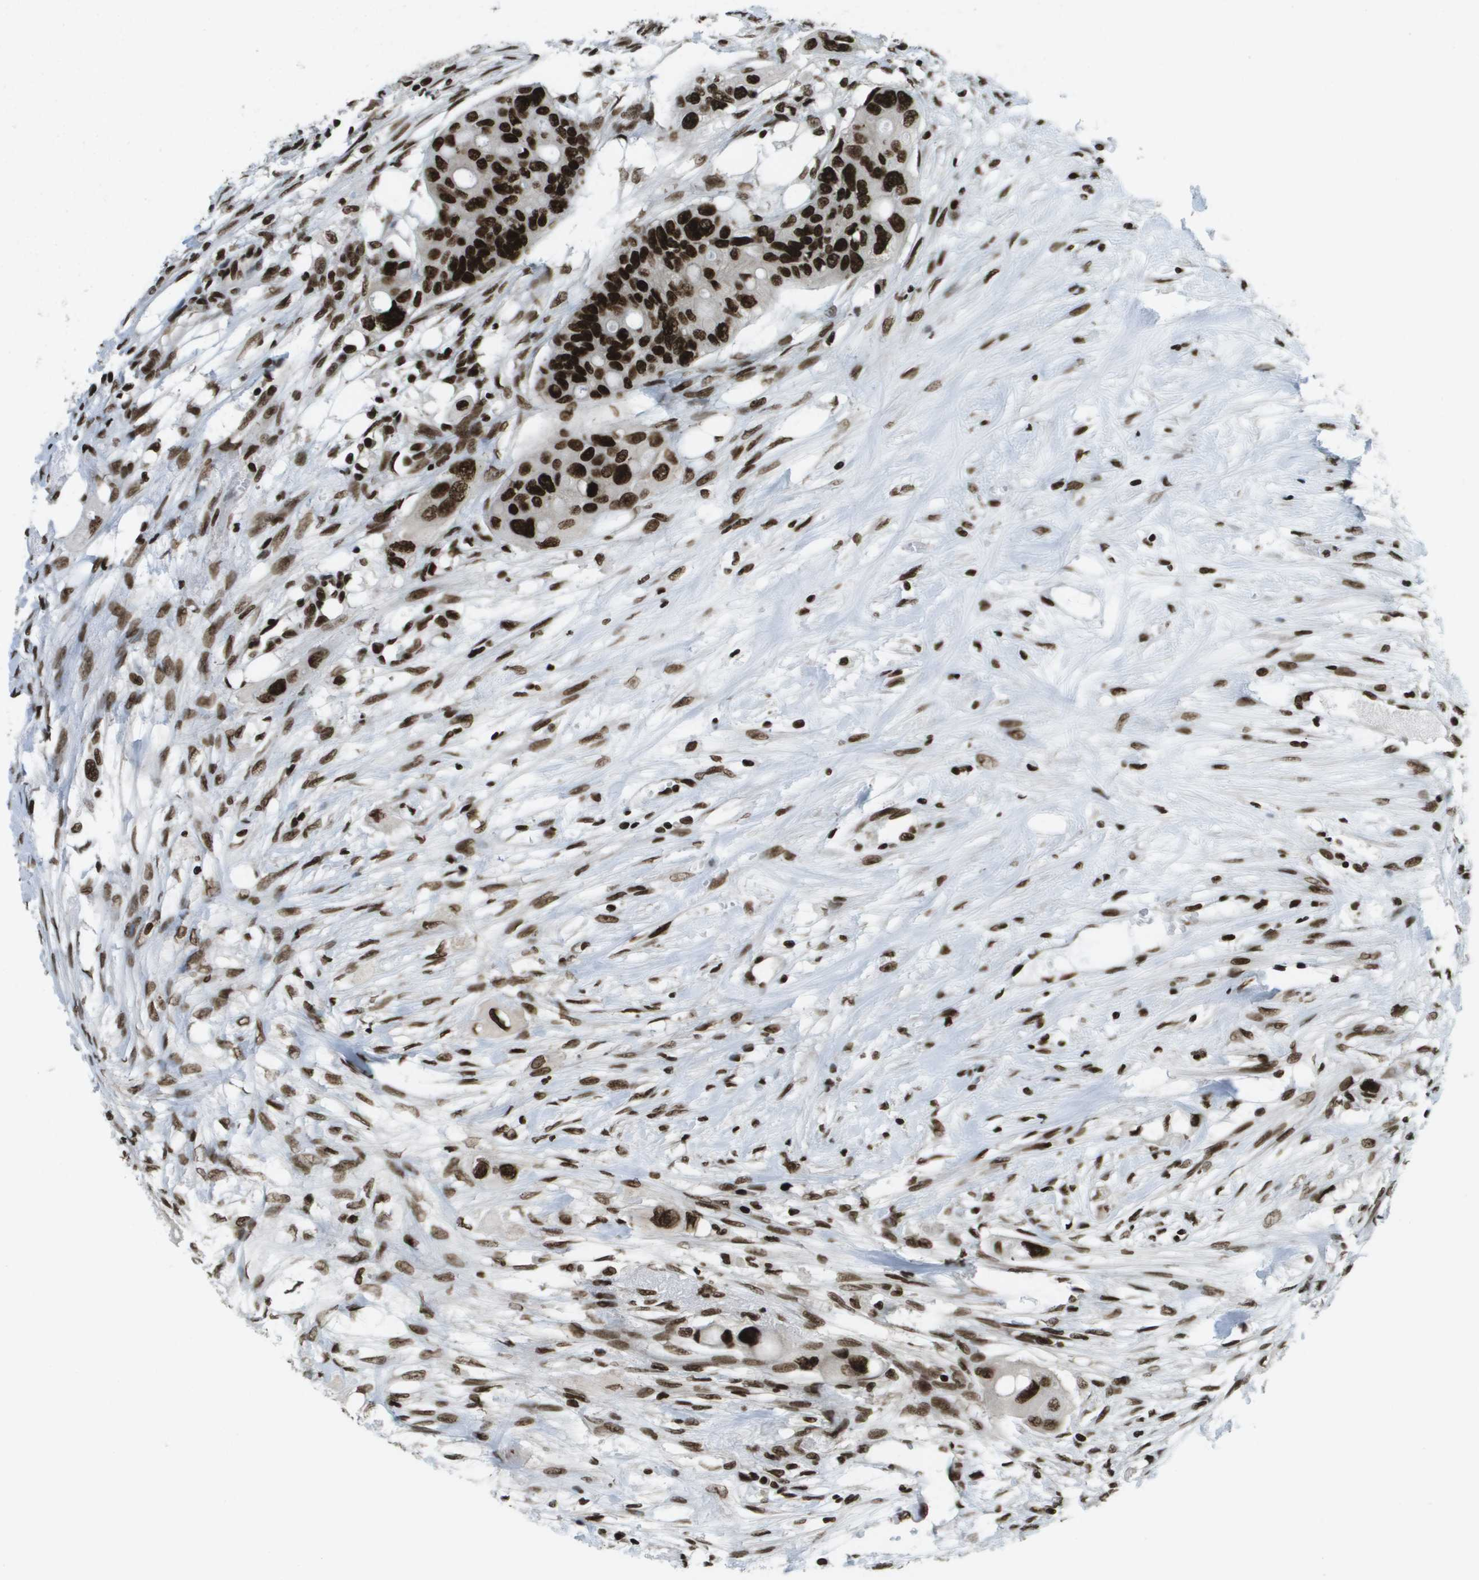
{"staining": {"intensity": "strong", "quantity": ">75%", "location": "nuclear"}, "tissue": "colorectal cancer", "cell_type": "Tumor cells", "image_type": "cancer", "snomed": [{"axis": "morphology", "description": "Adenocarcinoma, NOS"}, {"axis": "topography", "description": "Colon"}], "caption": "This photomicrograph exhibits colorectal adenocarcinoma stained with immunohistochemistry (IHC) to label a protein in brown. The nuclear of tumor cells show strong positivity for the protein. Nuclei are counter-stained blue.", "gene": "GLYR1", "patient": {"sex": "female", "age": 57}}